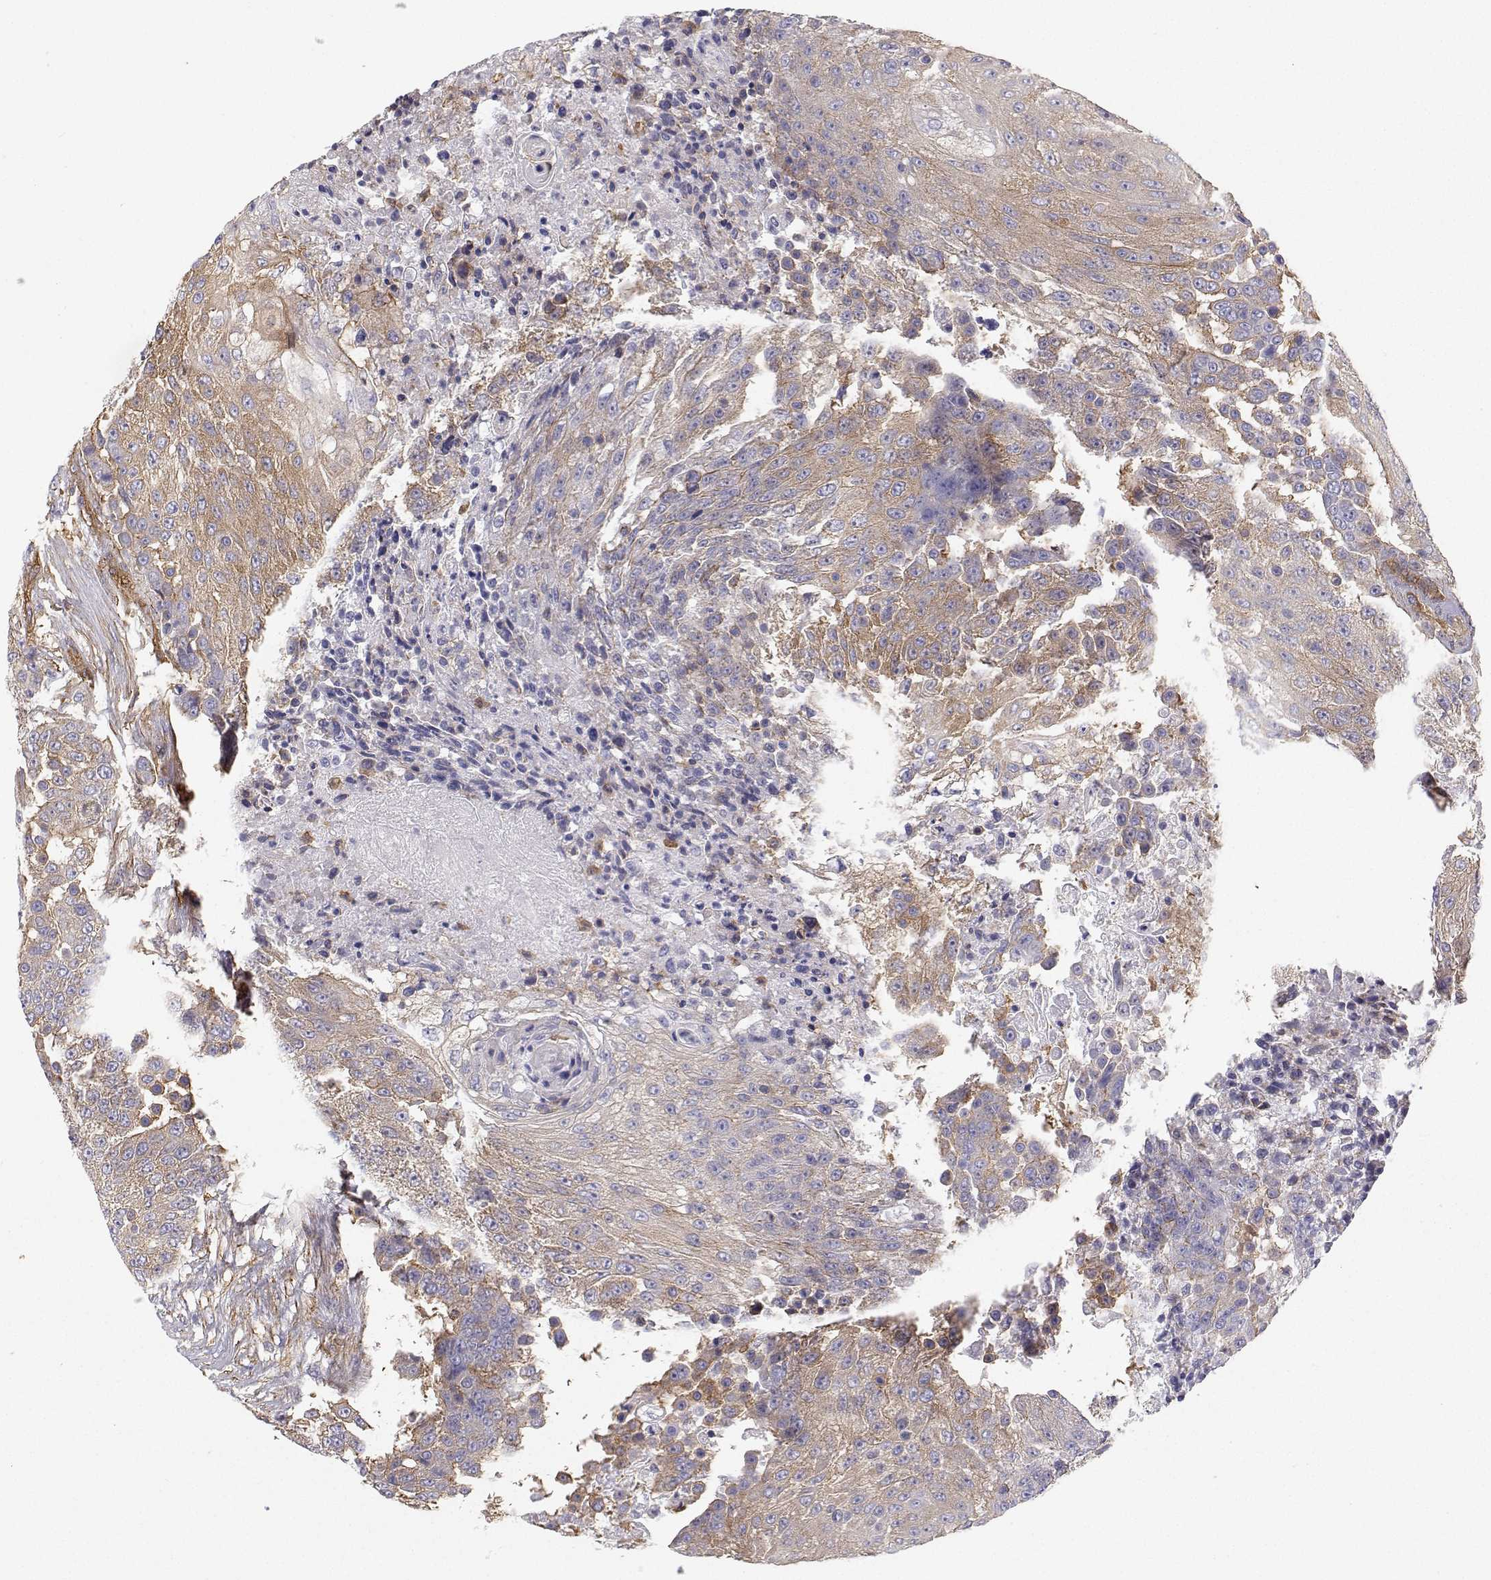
{"staining": {"intensity": "weak", "quantity": "25%-75%", "location": "cytoplasmic/membranous"}, "tissue": "urothelial cancer", "cell_type": "Tumor cells", "image_type": "cancer", "snomed": [{"axis": "morphology", "description": "Urothelial carcinoma, High grade"}, {"axis": "topography", "description": "Urinary bladder"}], "caption": "An image of human urothelial carcinoma (high-grade) stained for a protein reveals weak cytoplasmic/membranous brown staining in tumor cells.", "gene": "MYH9", "patient": {"sex": "female", "age": 63}}